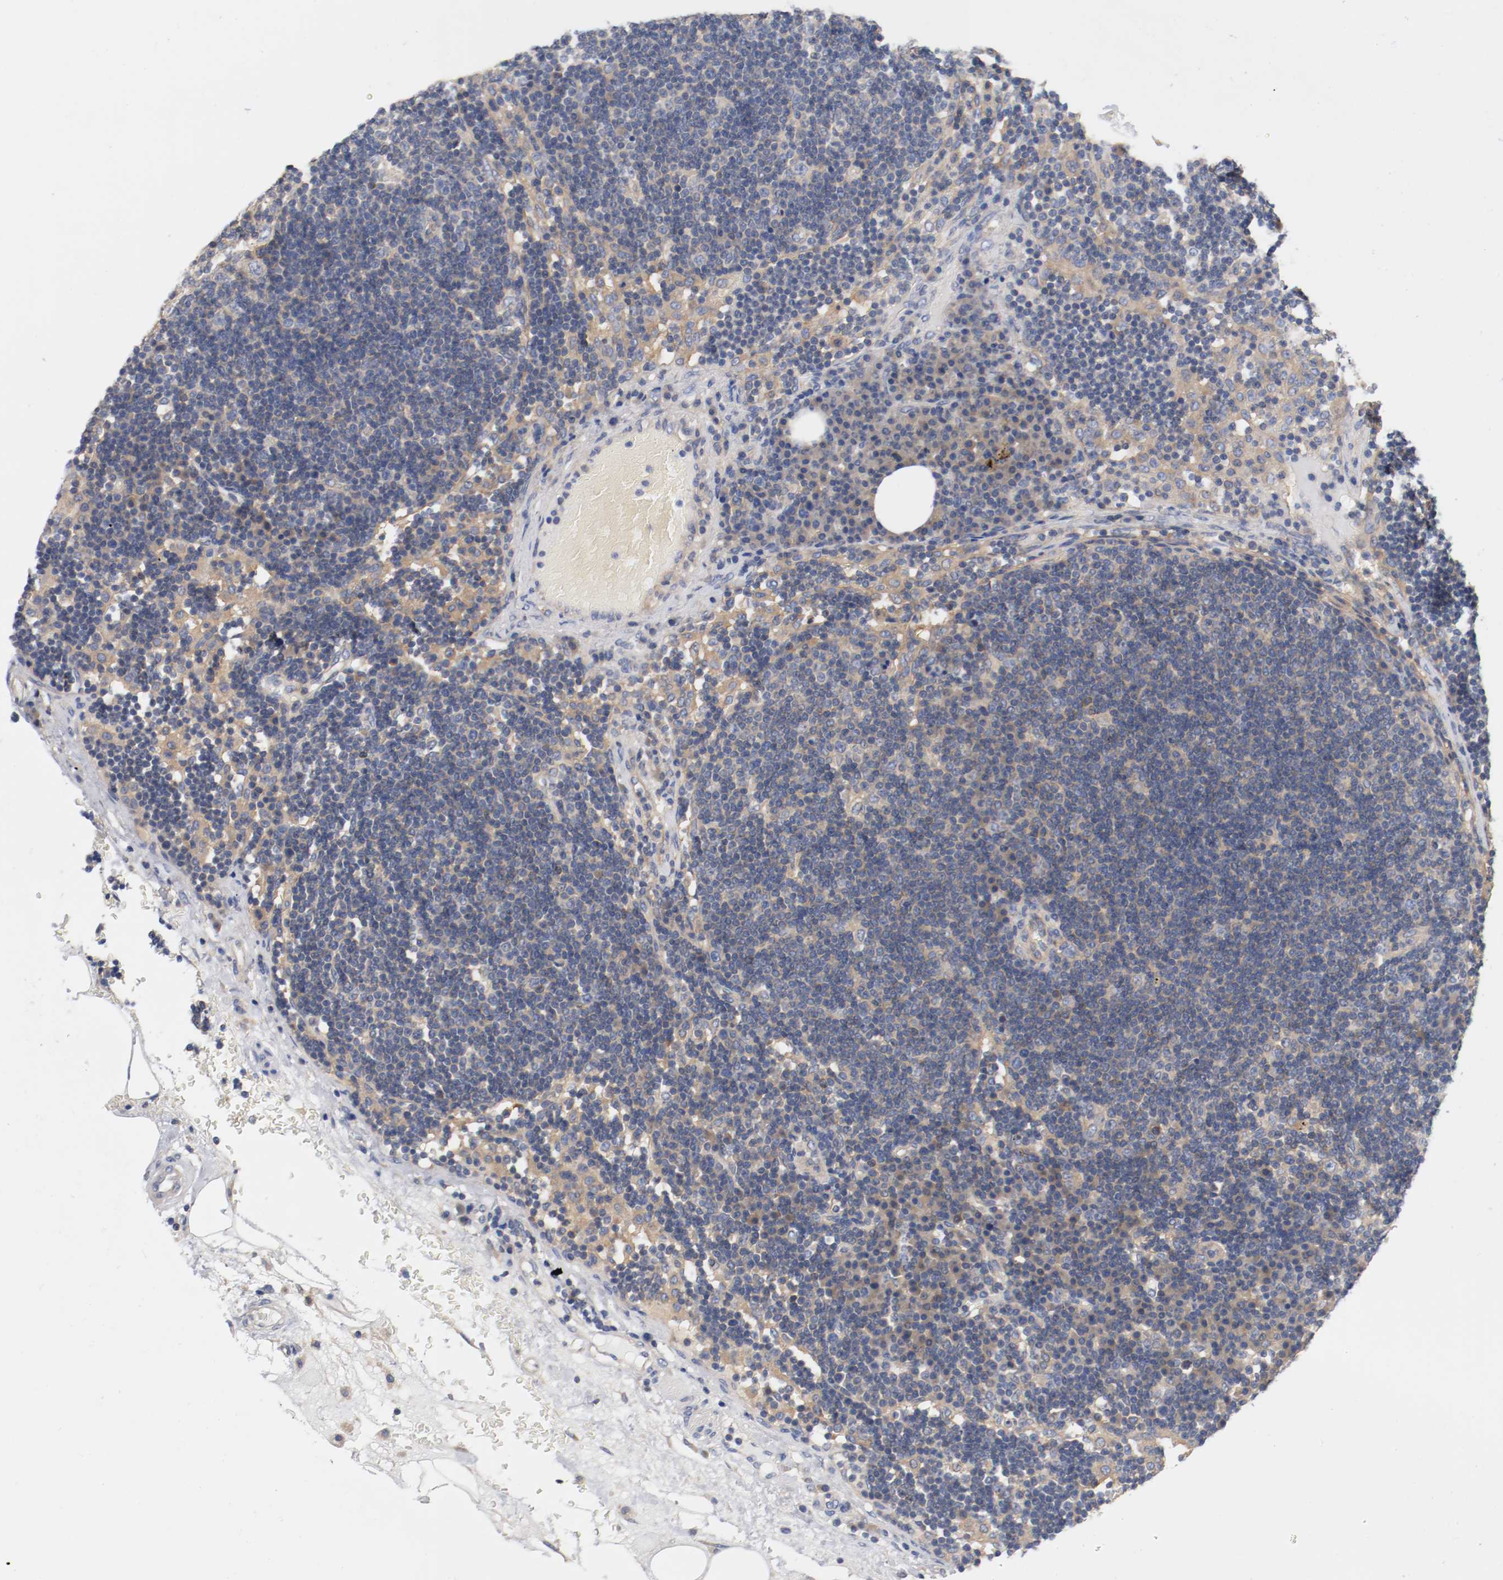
{"staining": {"intensity": "negative", "quantity": "none", "location": "none"}, "tissue": "lymph node", "cell_type": "Germinal center cells", "image_type": "normal", "snomed": [{"axis": "morphology", "description": "Normal tissue, NOS"}, {"axis": "morphology", "description": "Squamous cell carcinoma, metastatic, NOS"}, {"axis": "topography", "description": "Lymph node"}], "caption": "Image shows no protein positivity in germinal center cells of normal lymph node.", "gene": "HGS", "patient": {"sex": "female", "age": 53}}